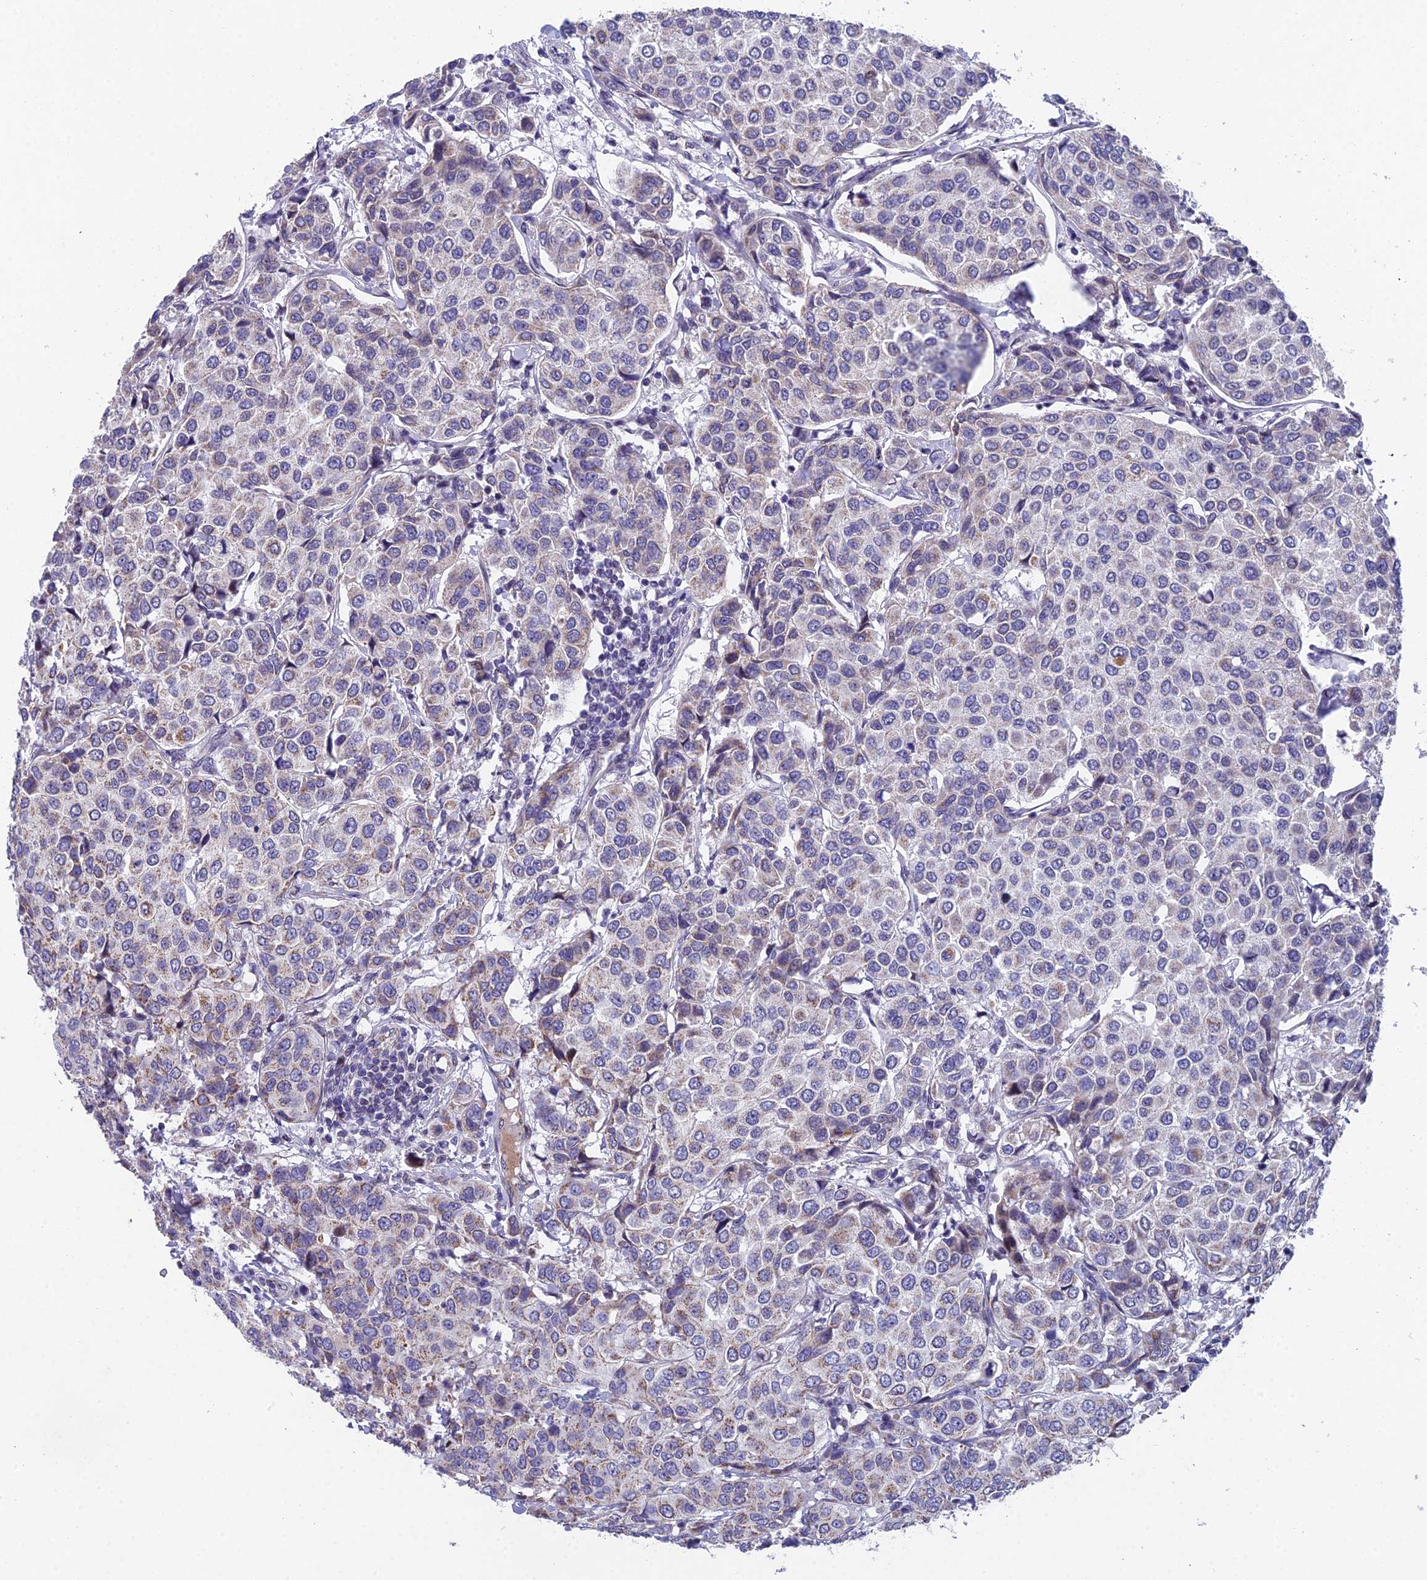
{"staining": {"intensity": "weak", "quantity": "<25%", "location": "nuclear"}, "tissue": "breast cancer", "cell_type": "Tumor cells", "image_type": "cancer", "snomed": [{"axis": "morphology", "description": "Duct carcinoma"}, {"axis": "topography", "description": "Breast"}], "caption": "The image demonstrates no significant staining in tumor cells of breast cancer (intraductal carcinoma). (Stains: DAB (3,3'-diaminobenzidine) IHC with hematoxylin counter stain, Microscopy: brightfield microscopy at high magnification).", "gene": "XKR9", "patient": {"sex": "female", "age": 55}}